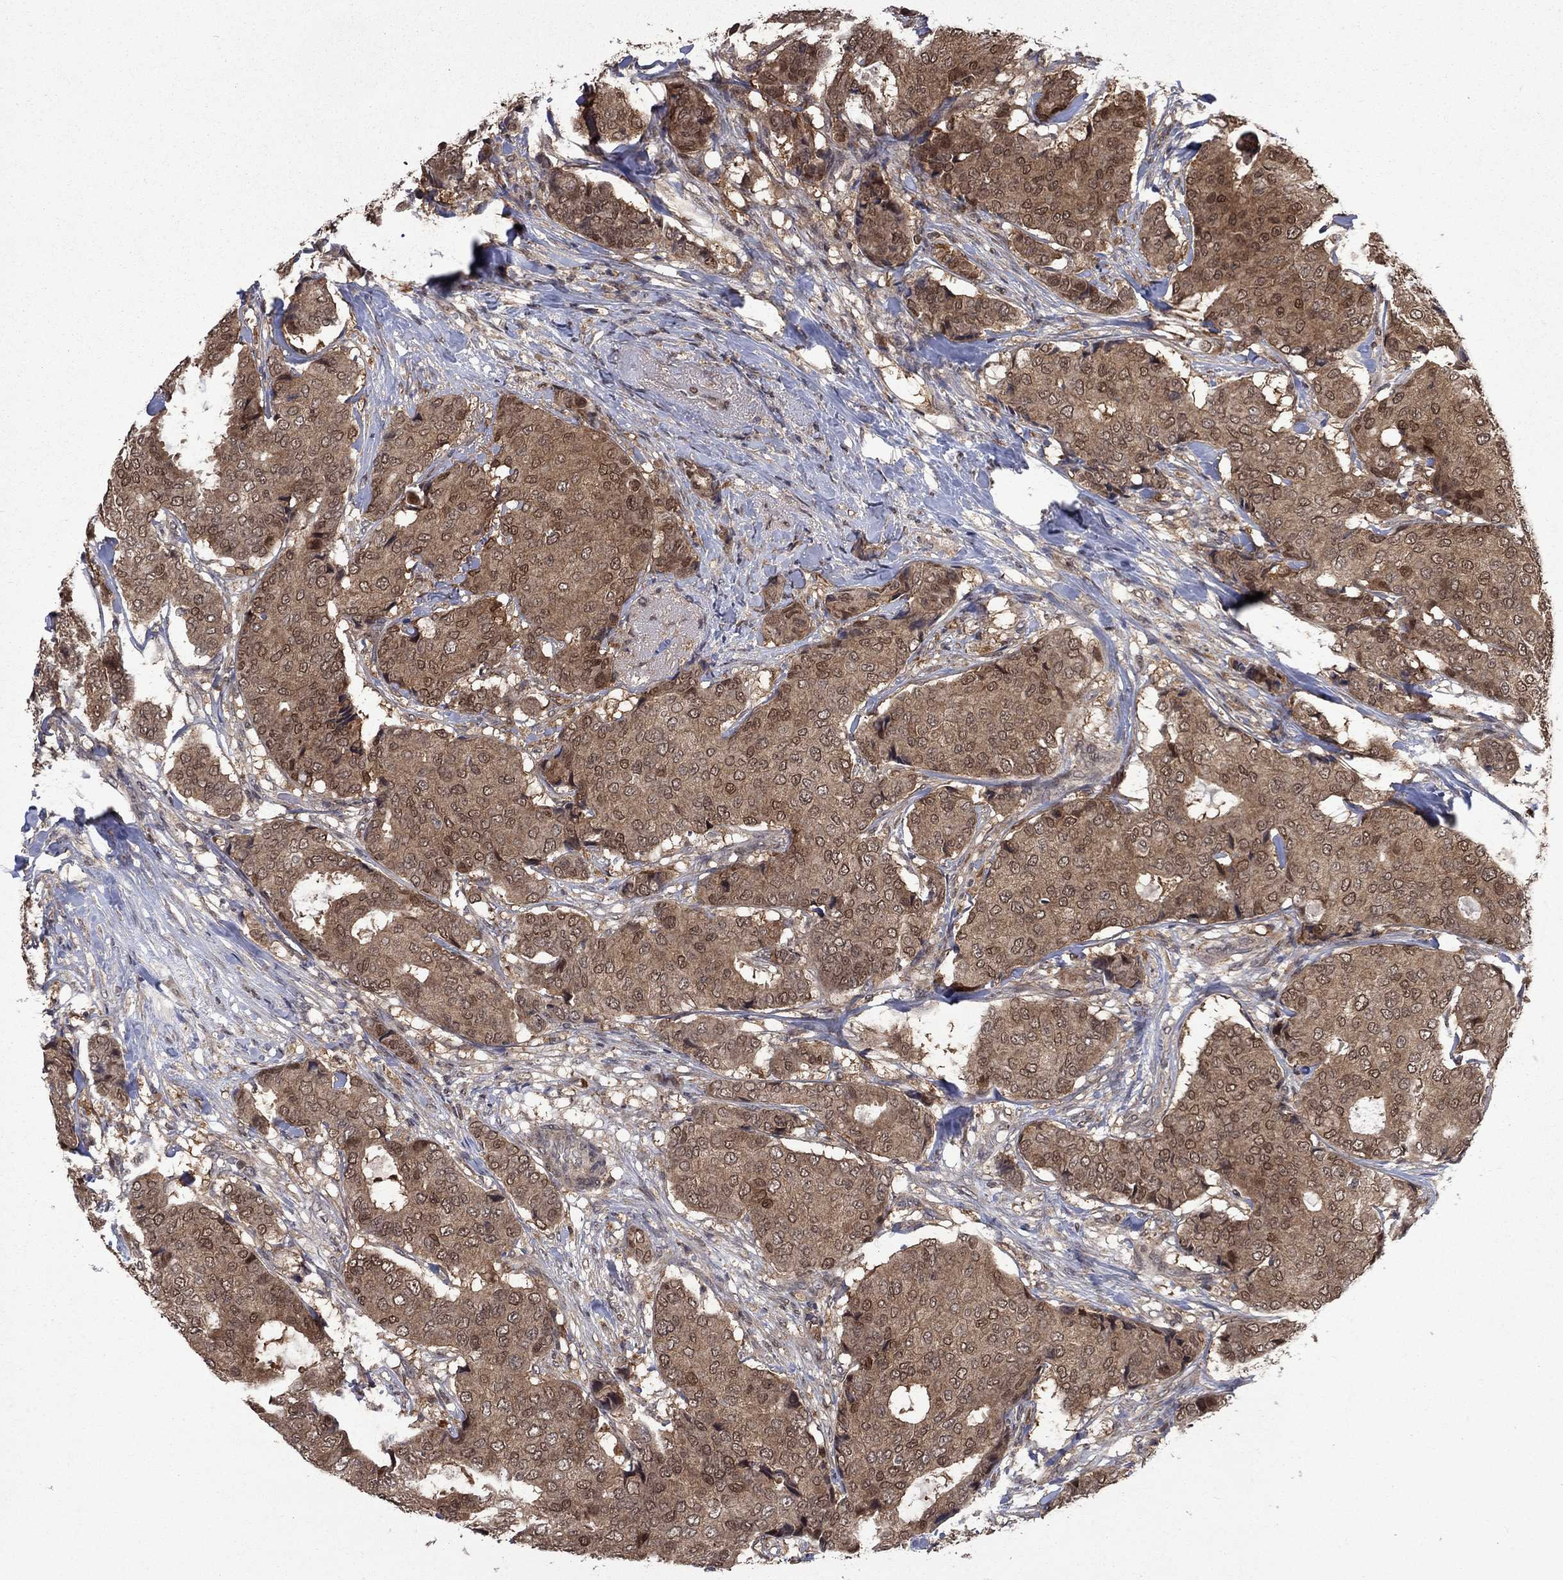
{"staining": {"intensity": "moderate", "quantity": ">75%", "location": "cytoplasmic/membranous,nuclear"}, "tissue": "breast cancer", "cell_type": "Tumor cells", "image_type": "cancer", "snomed": [{"axis": "morphology", "description": "Duct carcinoma"}, {"axis": "topography", "description": "Breast"}], "caption": "Immunohistochemistry (IHC) staining of breast cancer, which reveals medium levels of moderate cytoplasmic/membranous and nuclear staining in approximately >75% of tumor cells indicating moderate cytoplasmic/membranous and nuclear protein staining. The staining was performed using DAB (3,3'-diaminobenzidine) (brown) for protein detection and nuclei were counterstained in hematoxylin (blue).", "gene": "IAH1", "patient": {"sex": "female", "age": 75}}